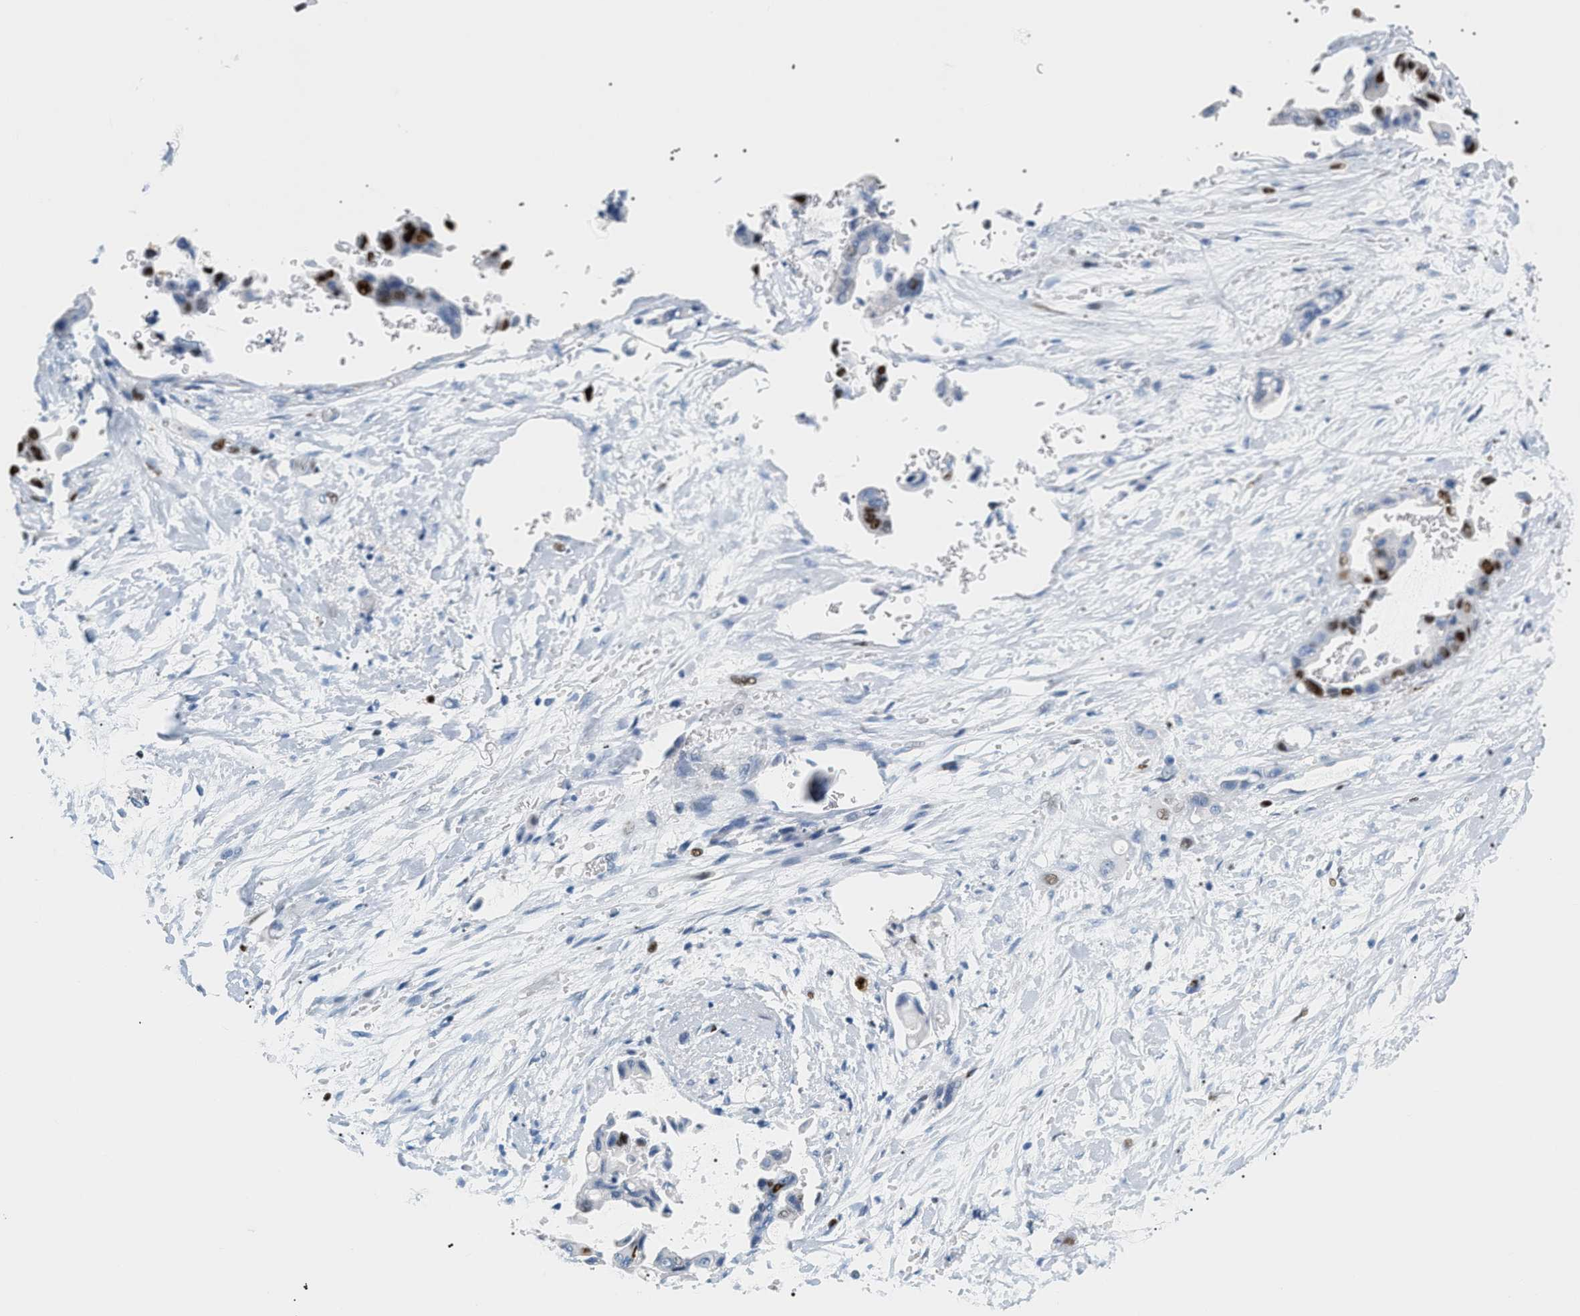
{"staining": {"intensity": "moderate", "quantity": "25%-75%", "location": "nuclear"}, "tissue": "liver cancer", "cell_type": "Tumor cells", "image_type": "cancer", "snomed": [{"axis": "morphology", "description": "Cholangiocarcinoma"}, {"axis": "topography", "description": "Liver"}], "caption": "Protein staining by immunohistochemistry (IHC) shows moderate nuclear expression in about 25%-75% of tumor cells in liver cancer.", "gene": "MCM7", "patient": {"sex": "female", "age": 61}}